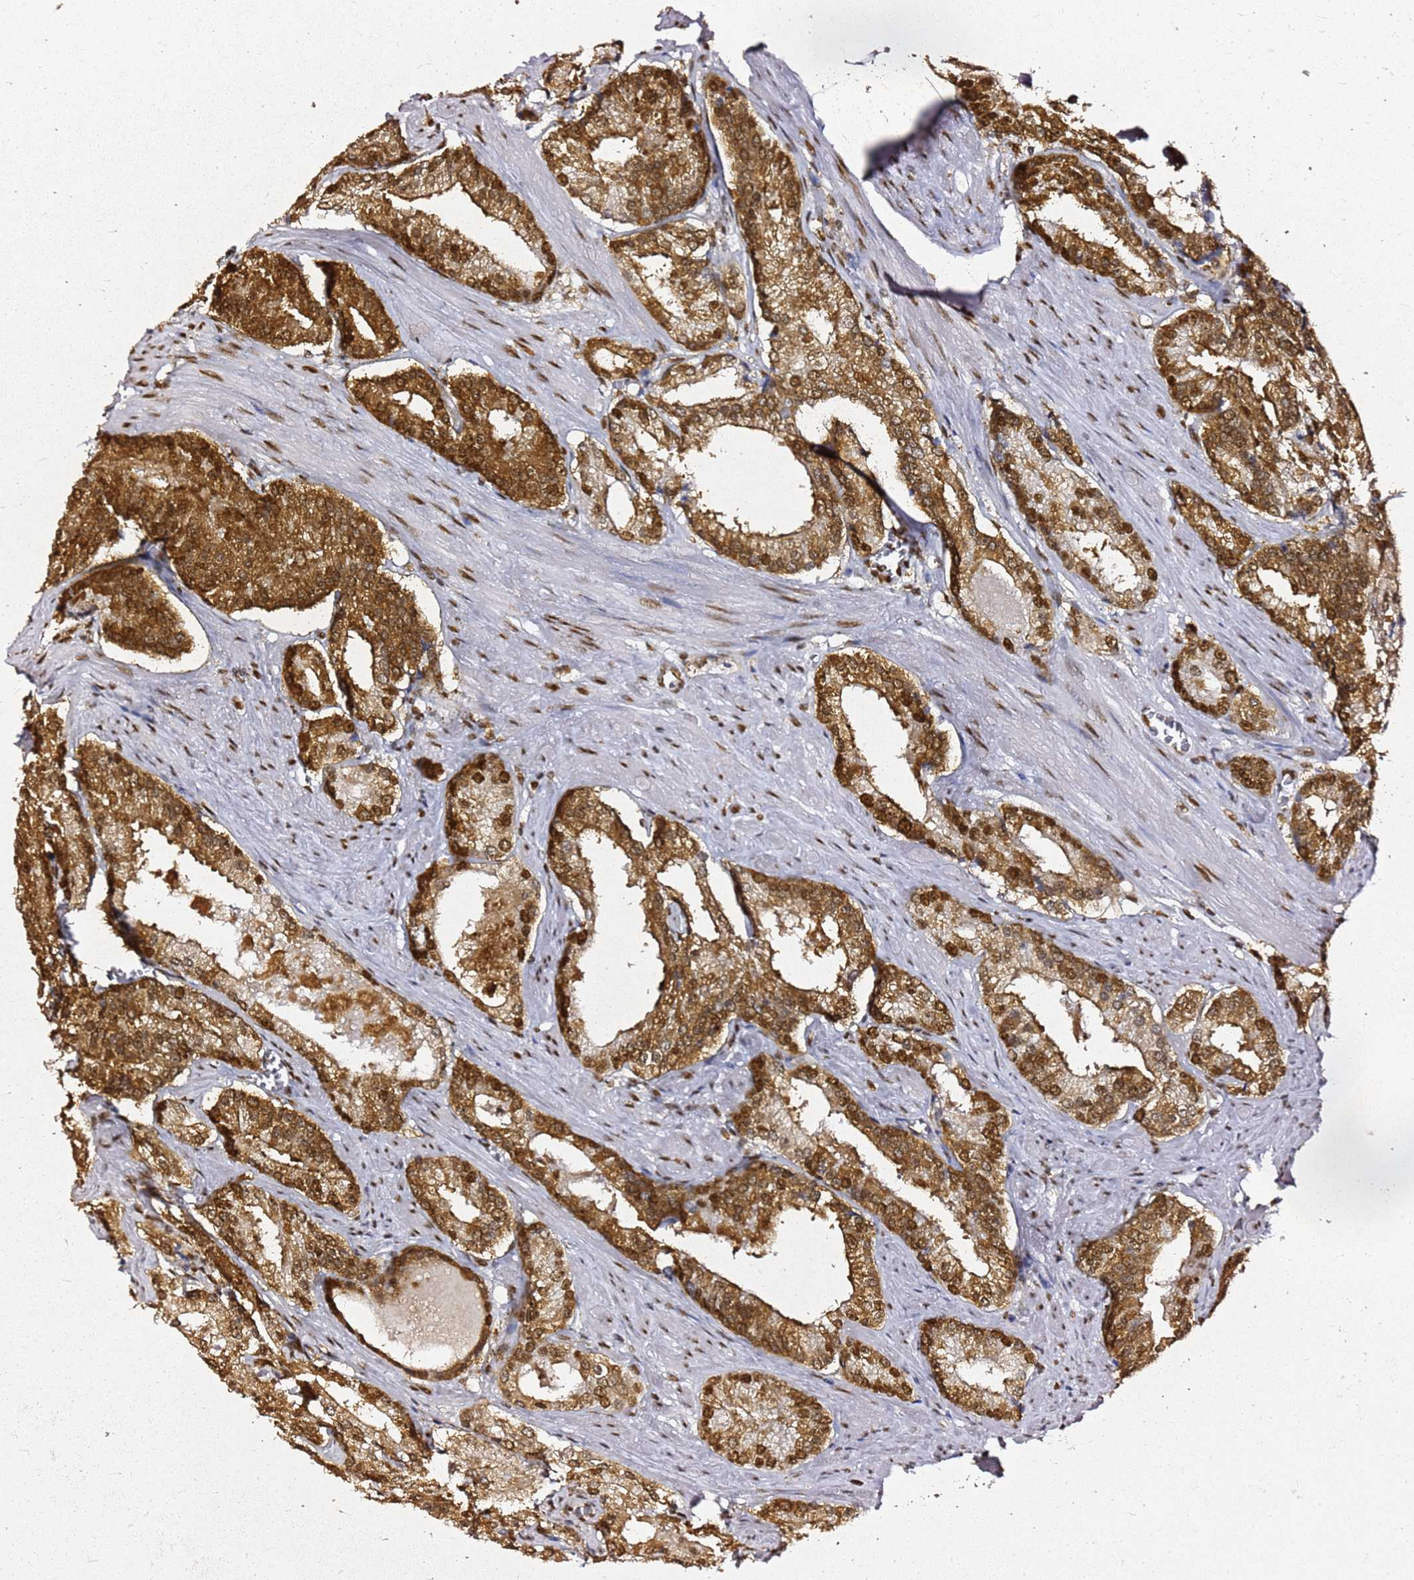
{"staining": {"intensity": "strong", "quantity": ">75%", "location": "cytoplasmic/membranous,nuclear"}, "tissue": "prostate cancer", "cell_type": "Tumor cells", "image_type": "cancer", "snomed": [{"axis": "morphology", "description": "Adenocarcinoma, Low grade"}, {"axis": "topography", "description": "Prostate"}], "caption": "Protein expression by immunohistochemistry exhibits strong cytoplasmic/membranous and nuclear positivity in about >75% of tumor cells in adenocarcinoma (low-grade) (prostate). (IHC, brightfield microscopy, high magnification).", "gene": "APEX1", "patient": {"sex": "male", "age": 54}}